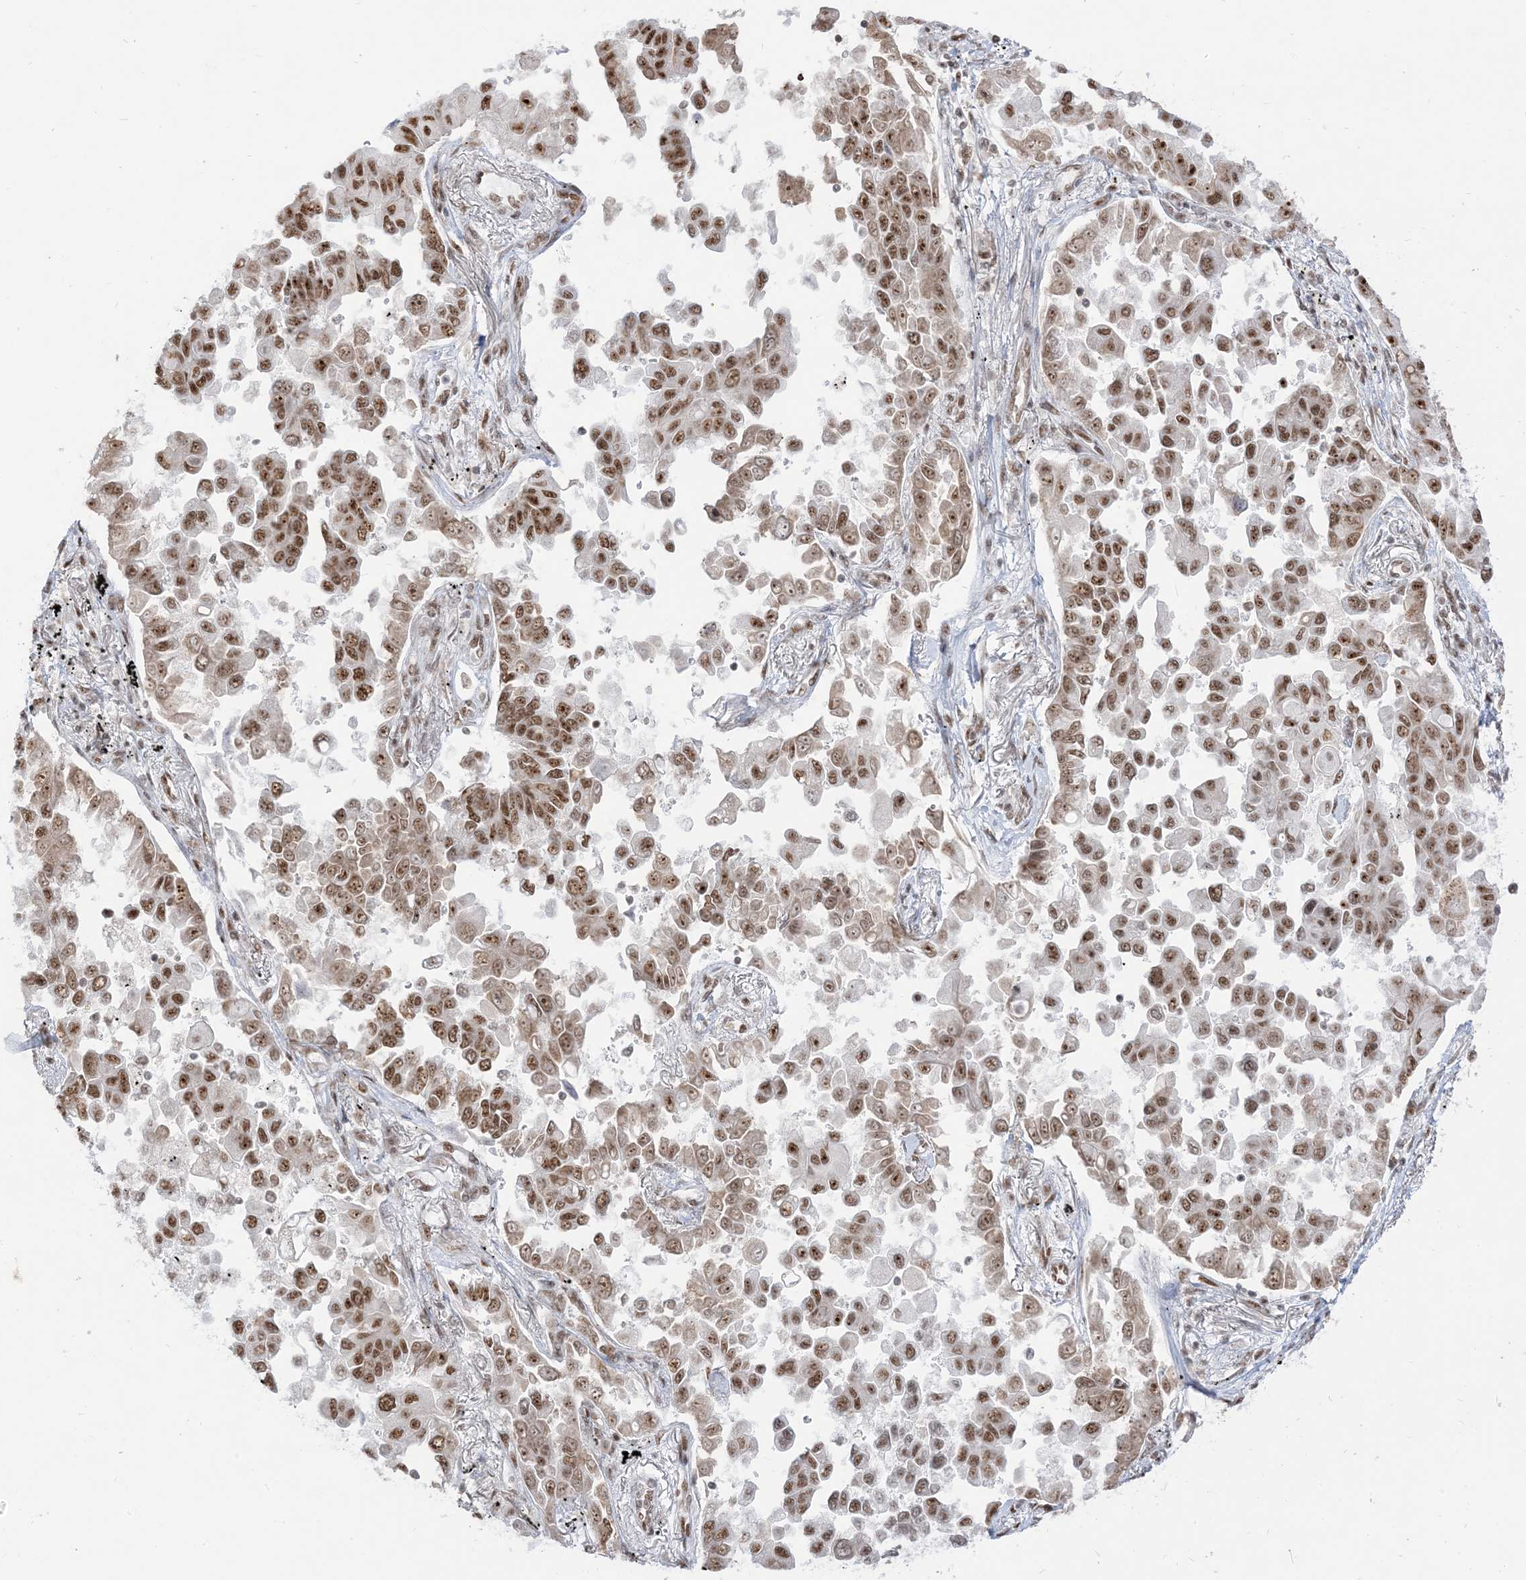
{"staining": {"intensity": "moderate", "quantity": ">75%", "location": "nuclear"}, "tissue": "lung cancer", "cell_type": "Tumor cells", "image_type": "cancer", "snomed": [{"axis": "morphology", "description": "Adenocarcinoma, NOS"}, {"axis": "topography", "description": "Lung"}], "caption": "Moderate nuclear expression for a protein is seen in approximately >75% of tumor cells of lung cancer (adenocarcinoma) using IHC.", "gene": "ARGLU1", "patient": {"sex": "female", "age": 67}}